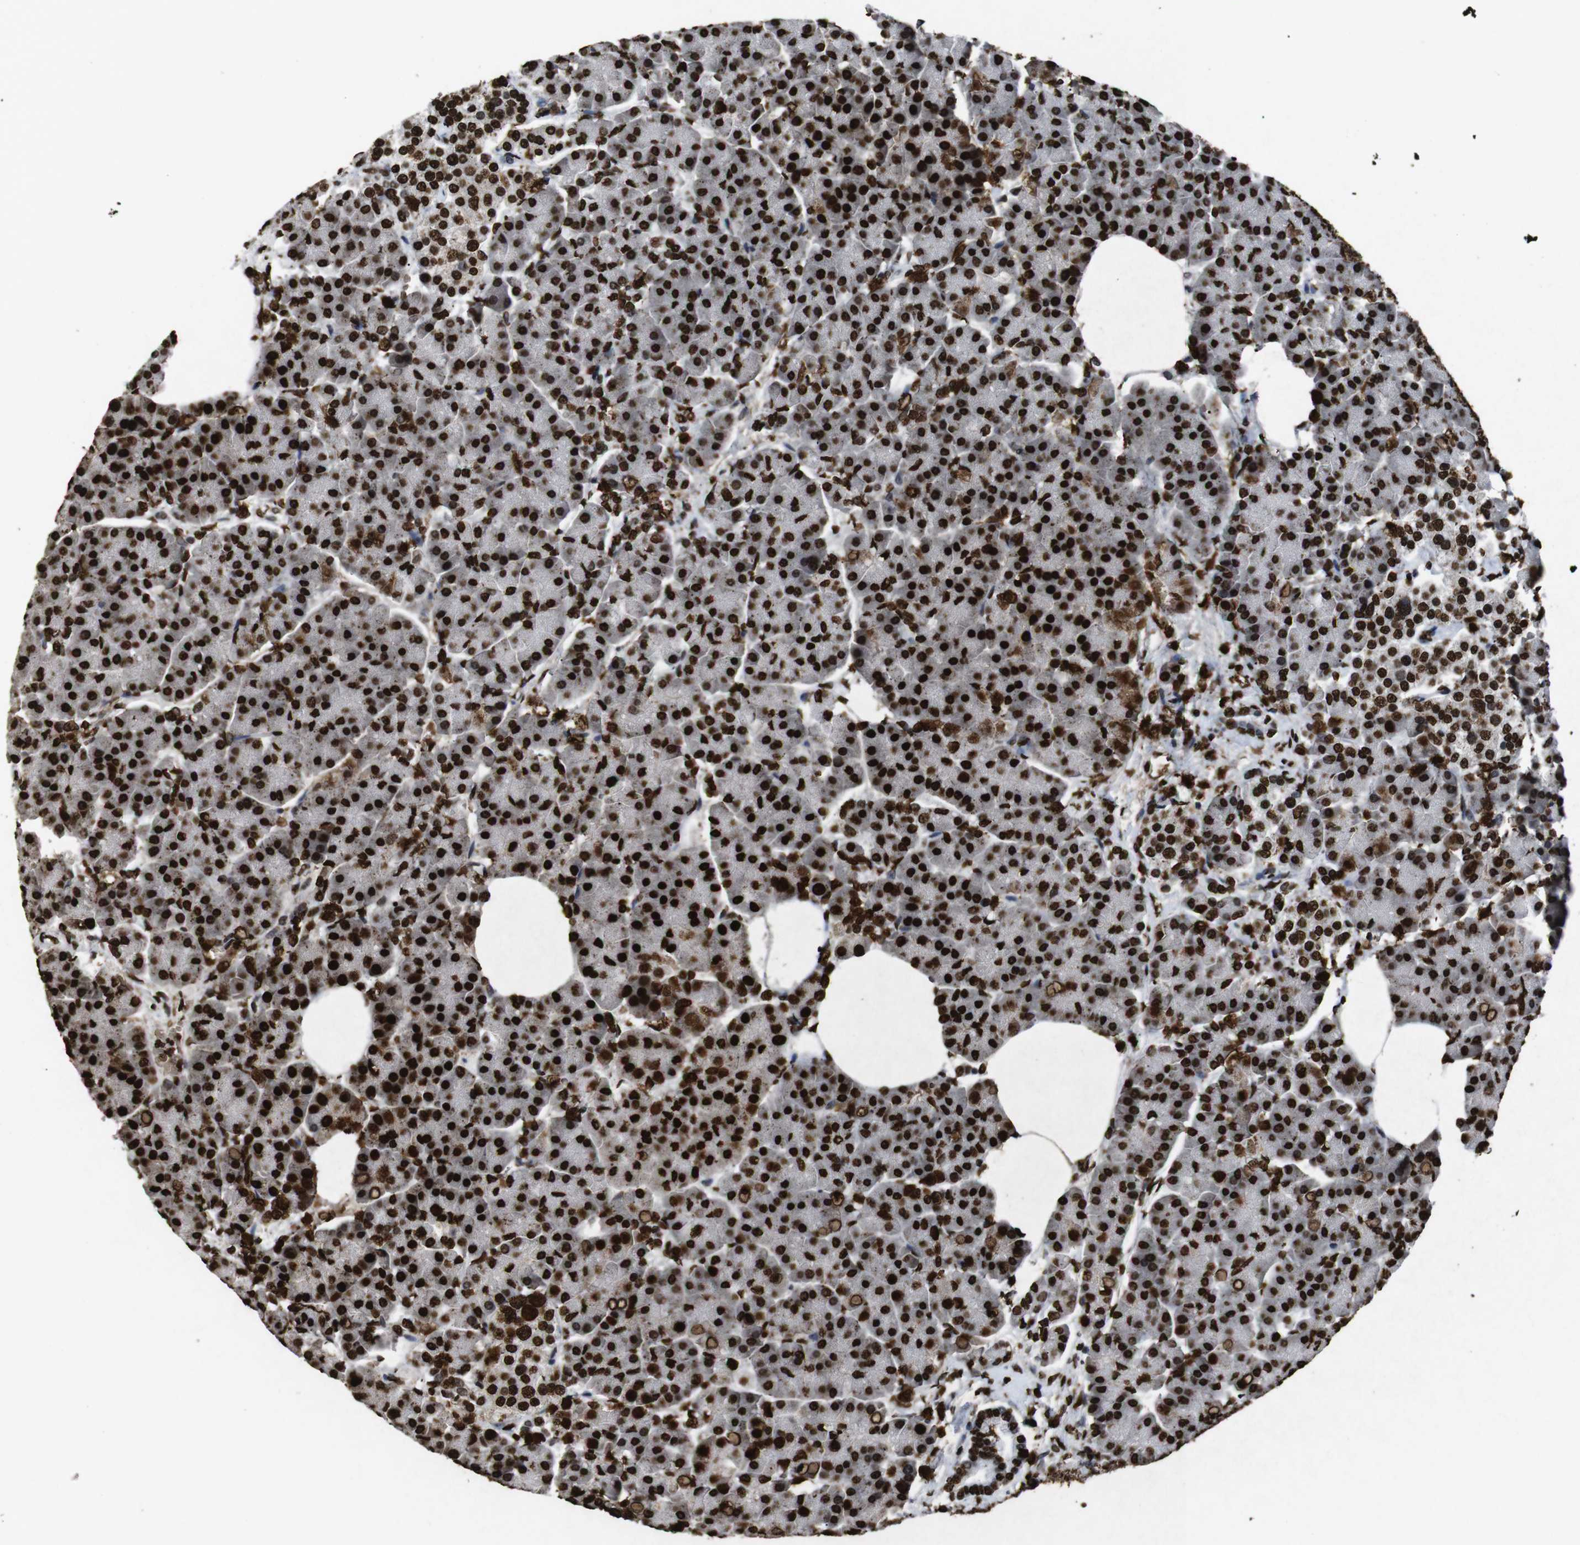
{"staining": {"intensity": "strong", "quantity": ">75%", "location": "nuclear"}, "tissue": "pancreas", "cell_type": "Exocrine glandular cells", "image_type": "normal", "snomed": [{"axis": "morphology", "description": "Normal tissue, NOS"}, {"axis": "topography", "description": "Pancreas"}], "caption": "Immunohistochemical staining of normal human pancreas reveals >75% levels of strong nuclear protein staining in approximately >75% of exocrine glandular cells. (IHC, brightfield microscopy, high magnification).", "gene": "MDM2", "patient": {"sex": "female", "age": 70}}